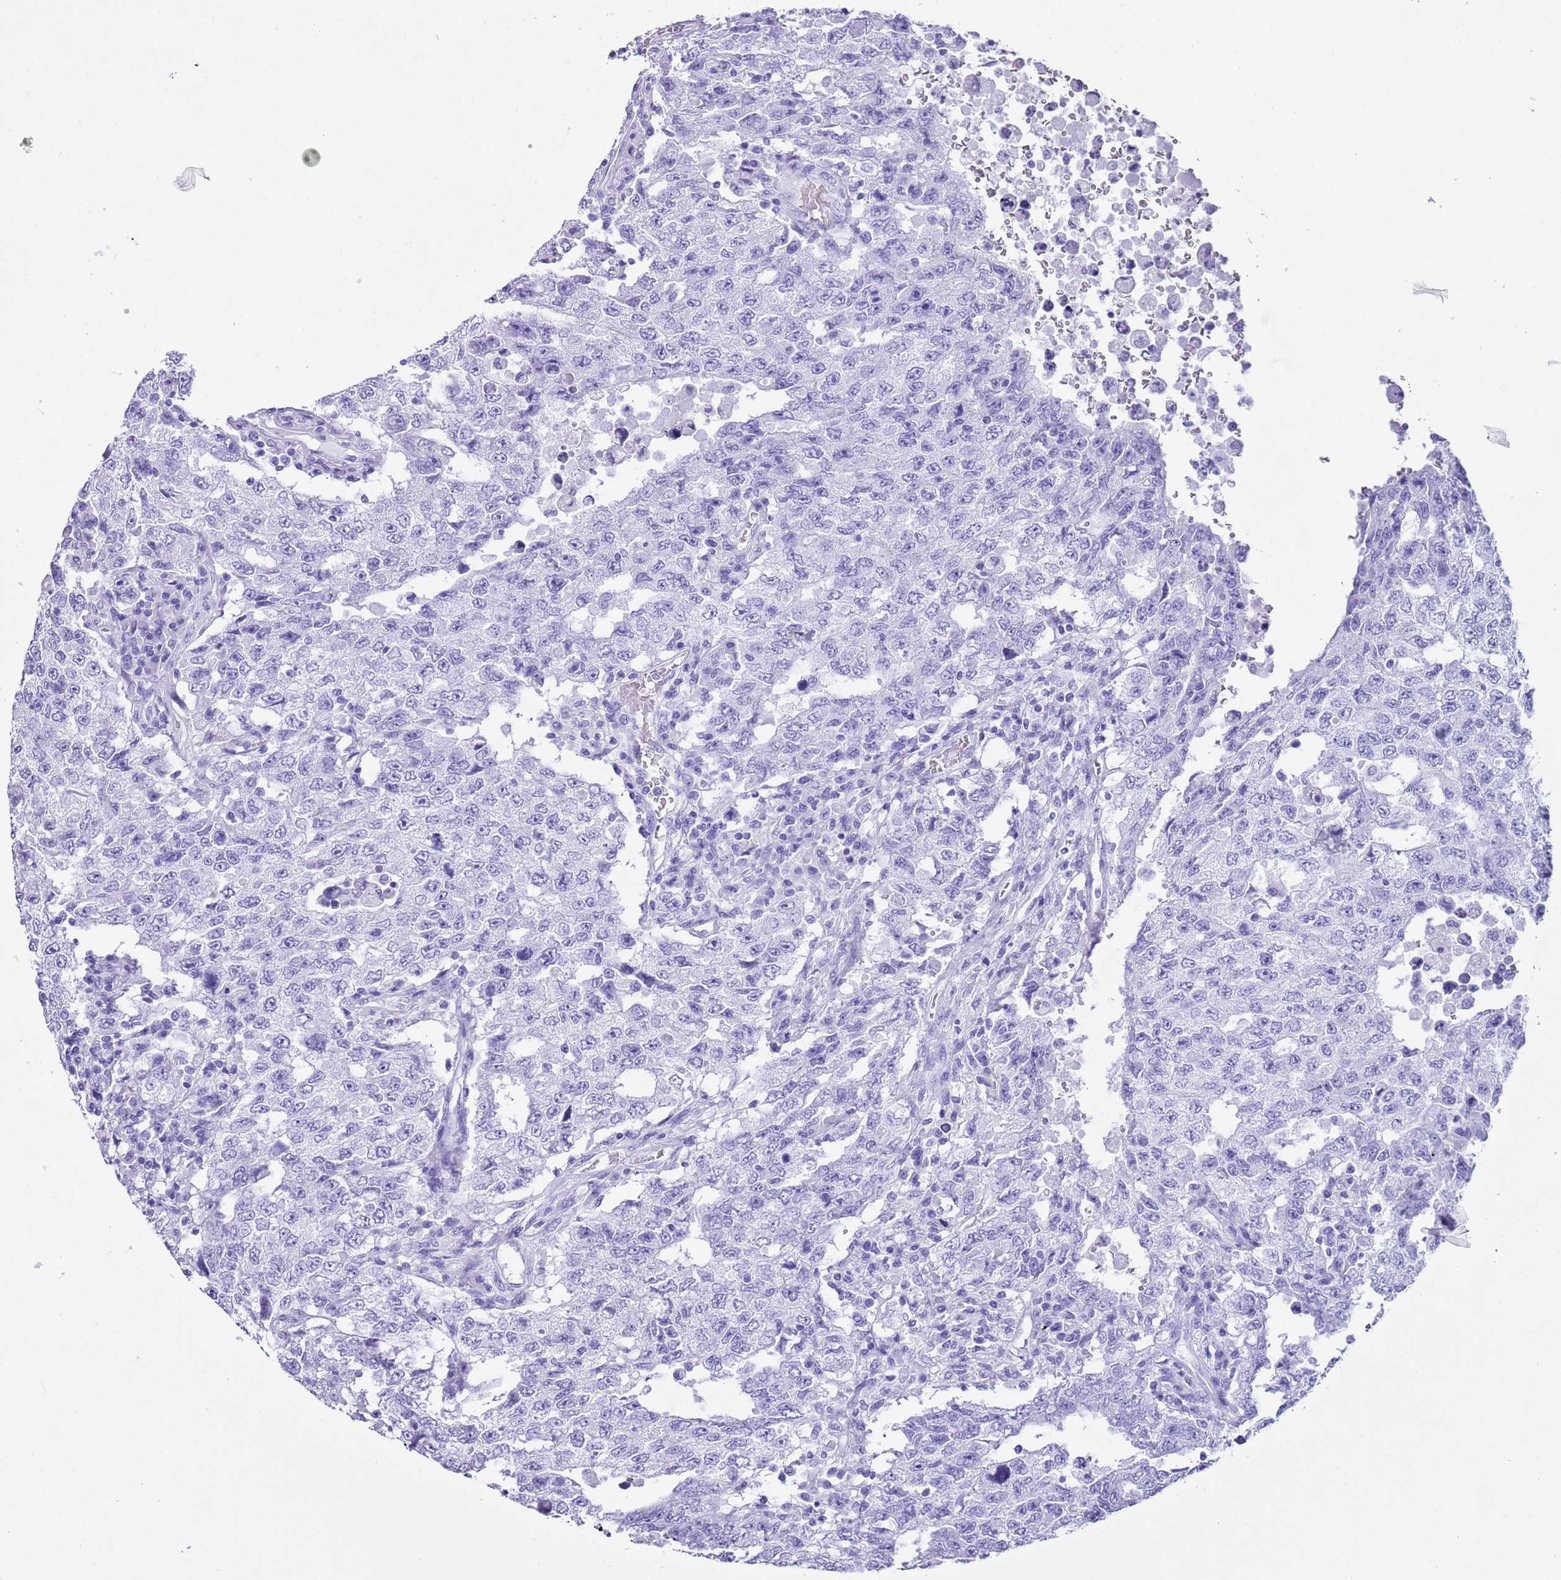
{"staining": {"intensity": "negative", "quantity": "none", "location": "none"}, "tissue": "testis cancer", "cell_type": "Tumor cells", "image_type": "cancer", "snomed": [{"axis": "morphology", "description": "Carcinoma, Embryonal, NOS"}, {"axis": "topography", "description": "Testis"}], "caption": "This is an immunohistochemistry histopathology image of human testis cancer (embryonal carcinoma). There is no positivity in tumor cells.", "gene": "TMEM185B", "patient": {"sex": "male", "age": 26}}